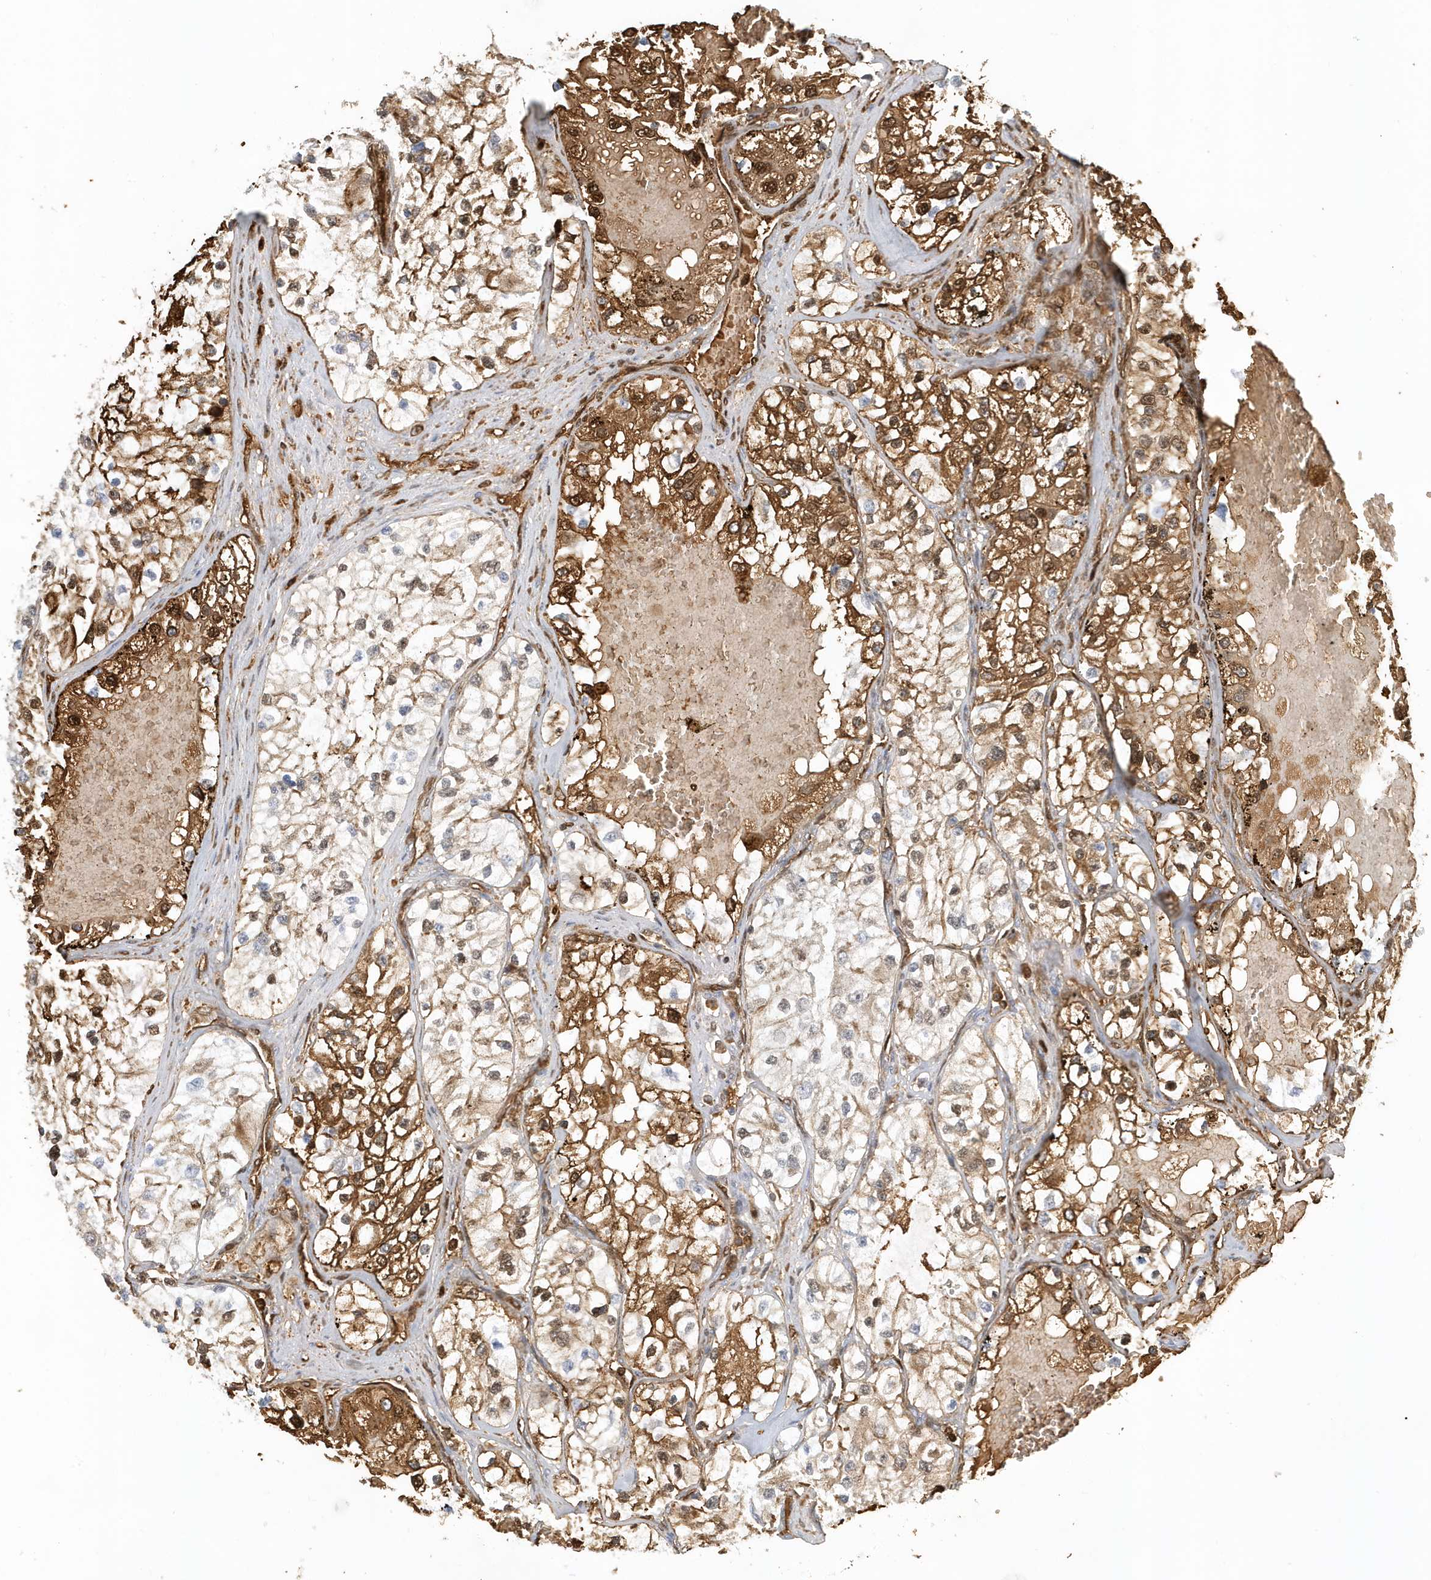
{"staining": {"intensity": "moderate", "quantity": "25%-75%", "location": "cytoplasmic/membranous,nuclear"}, "tissue": "renal cancer", "cell_type": "Tumor cells", "image_type": "cancer", "snomed": [{"axis": "morphology", "description": "Adenocarcinoma, NOS"}, {"axis": "topography", "description": "Kidney"}], "caption": "Brown immunohistochemical staining in renal adenocarcinoma demonstrates moderate cytoplasmic/membranous and nuclear staining in about 25%-75% of tumor cells.", "gene": "FYCO1", "patient": {"sex": "female", "age": 57}}